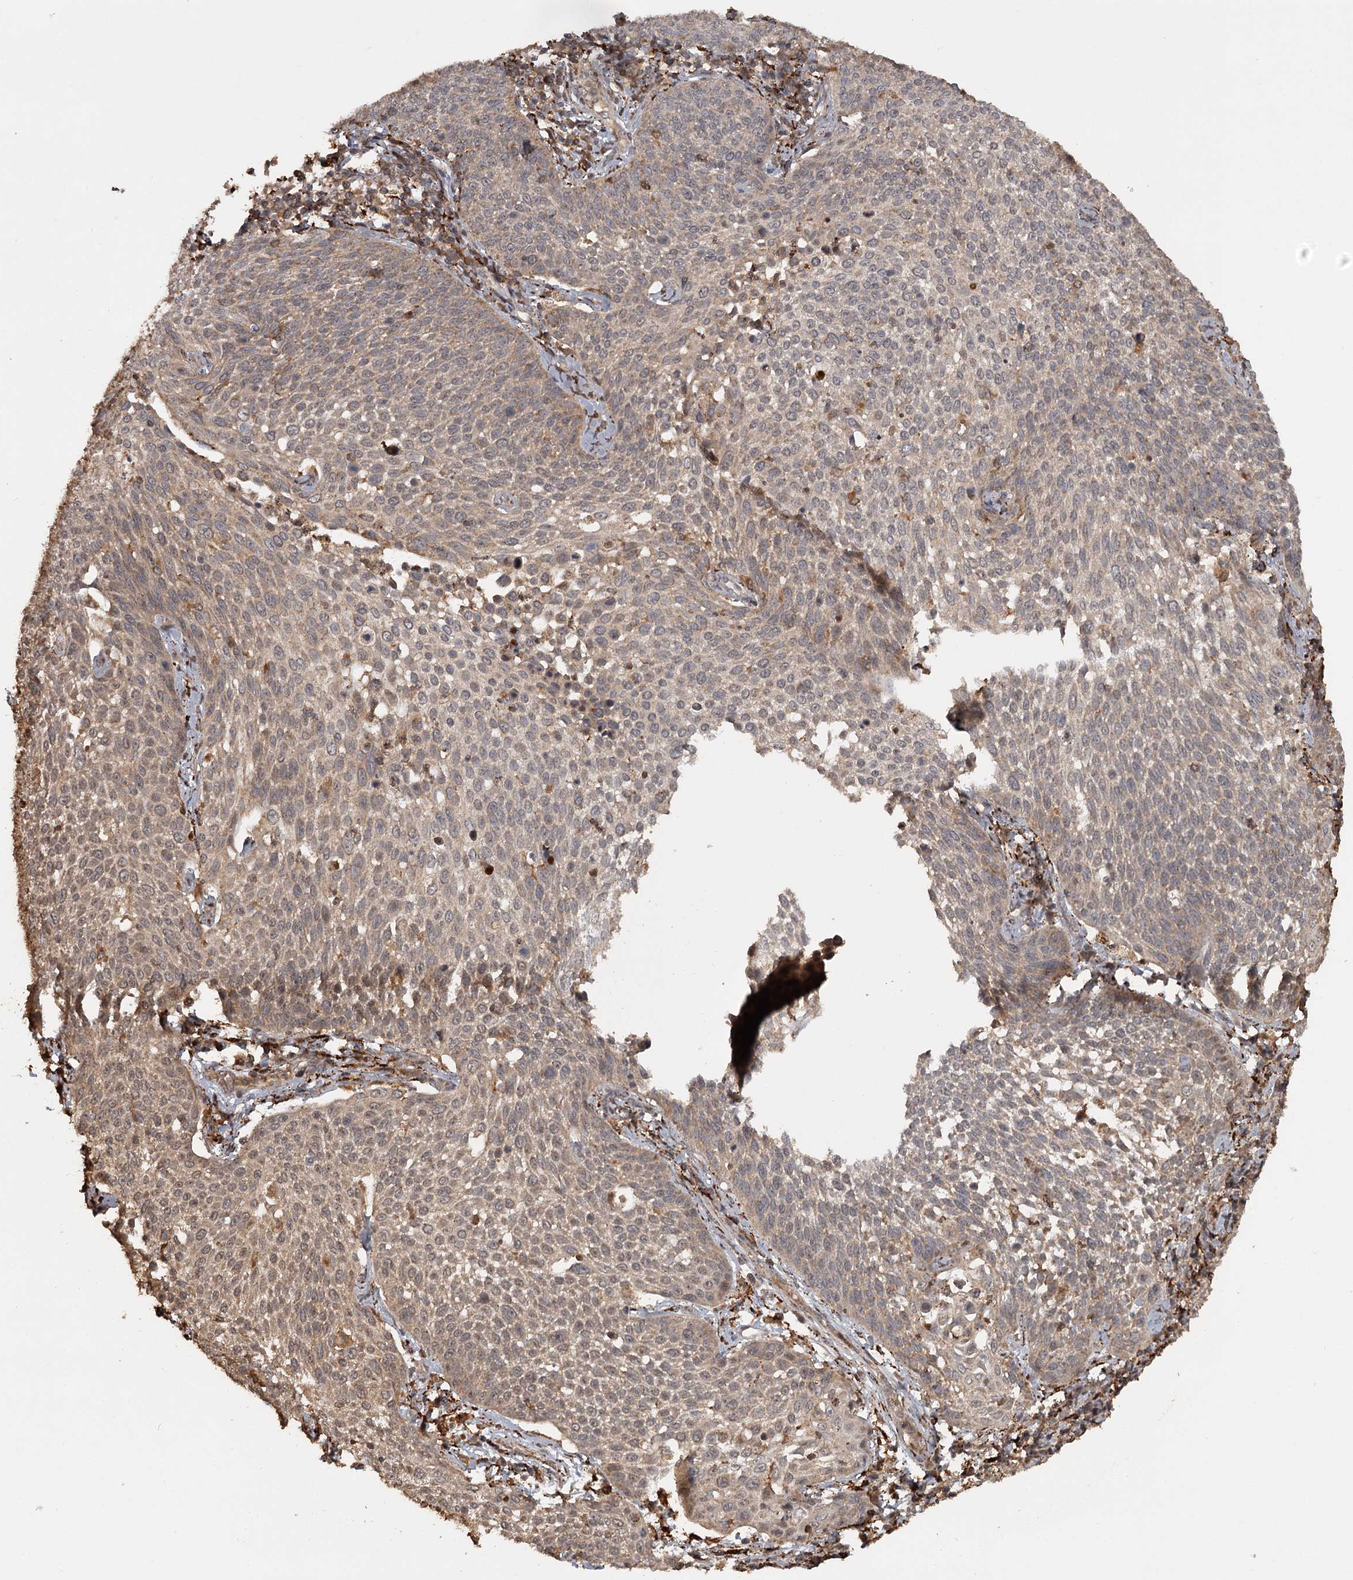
{"staining": {"intensity": "weak", "quantity": "25%-75%", "location": "cytoplasmic/membranous"}, "tissue": "cervical cancer", "cell_type": "Tumor cells", "image_type": "cancer", "snomed": [{"axis": "morphology", "description": "Squamous cell carcinoma, NOS"}, {"axis": "topography", "description": "Cervix"}], "caption": "Squamous cell carcinoma (cervical) stained for a protein (brown) displays weak cytoplasmic/membranous positive positivity in approximately 25%-75% of tumor cells.", "gene": "FAXC", "patient": {"sex": "female", "age": 34}}